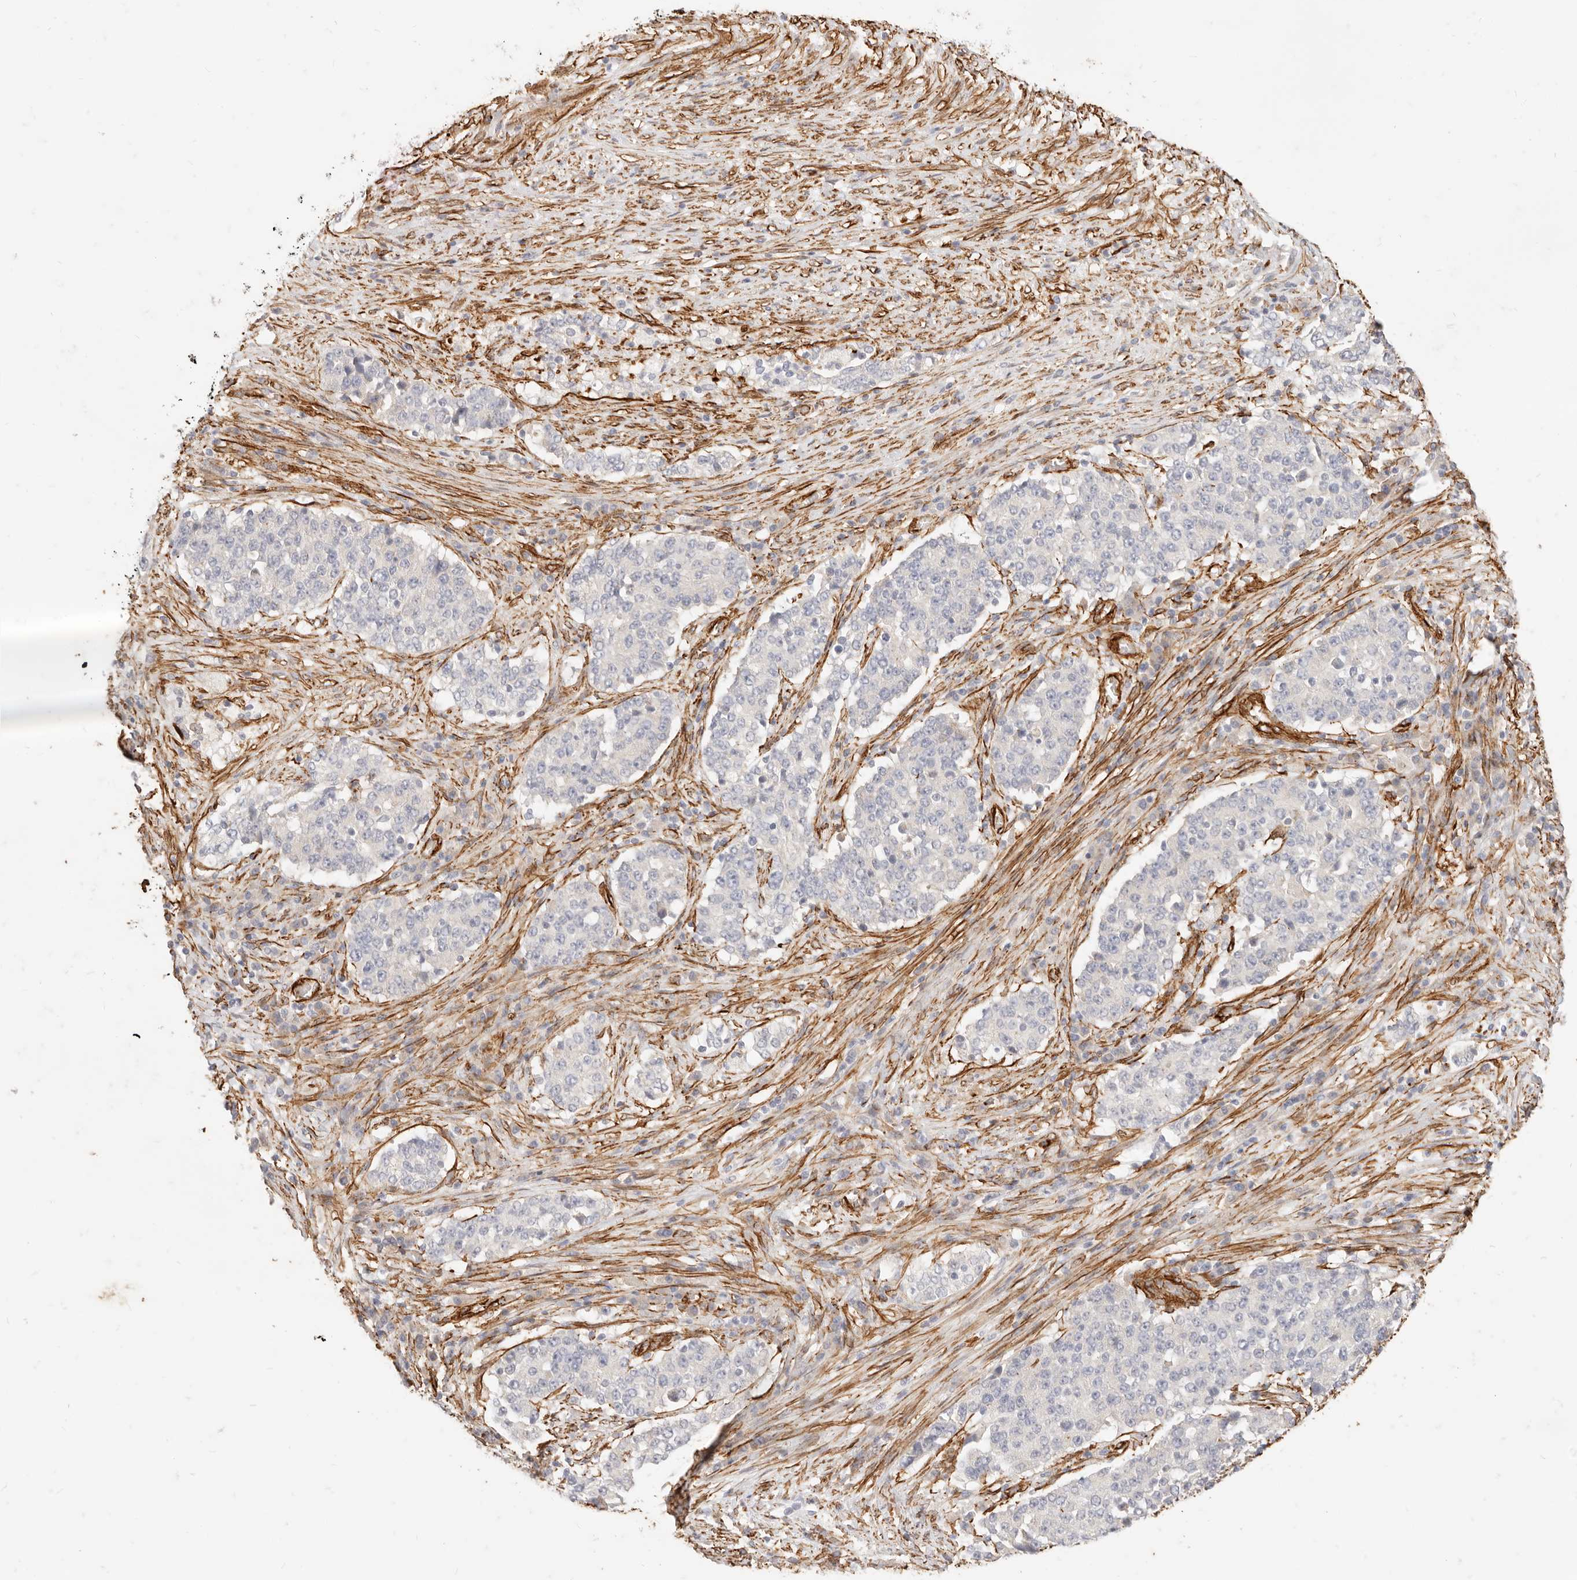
{"staining": {"intensity": "negative", "quantity": "none", "location": "none"}, "tissue": "stomach cancer", "cell_type": "Tumor cells", "image_type": "cancer", "snomed": [{"axis": "morphology", "description": "Adenocarcinoma, NOS"}, {"axis": "topography", "description": "Stomach"}], "caption": "Immunohistochemistry photomicrograph of stomach cancer (adenocarcinoma) stained for a protein (brown), which demonstrates no staining in tumor cells. (Brightfield microscopy of DAB immunohistochemistry at high magnification).", "gene": "TMTC2", "patient": {"sex": "male", "age": 59}}